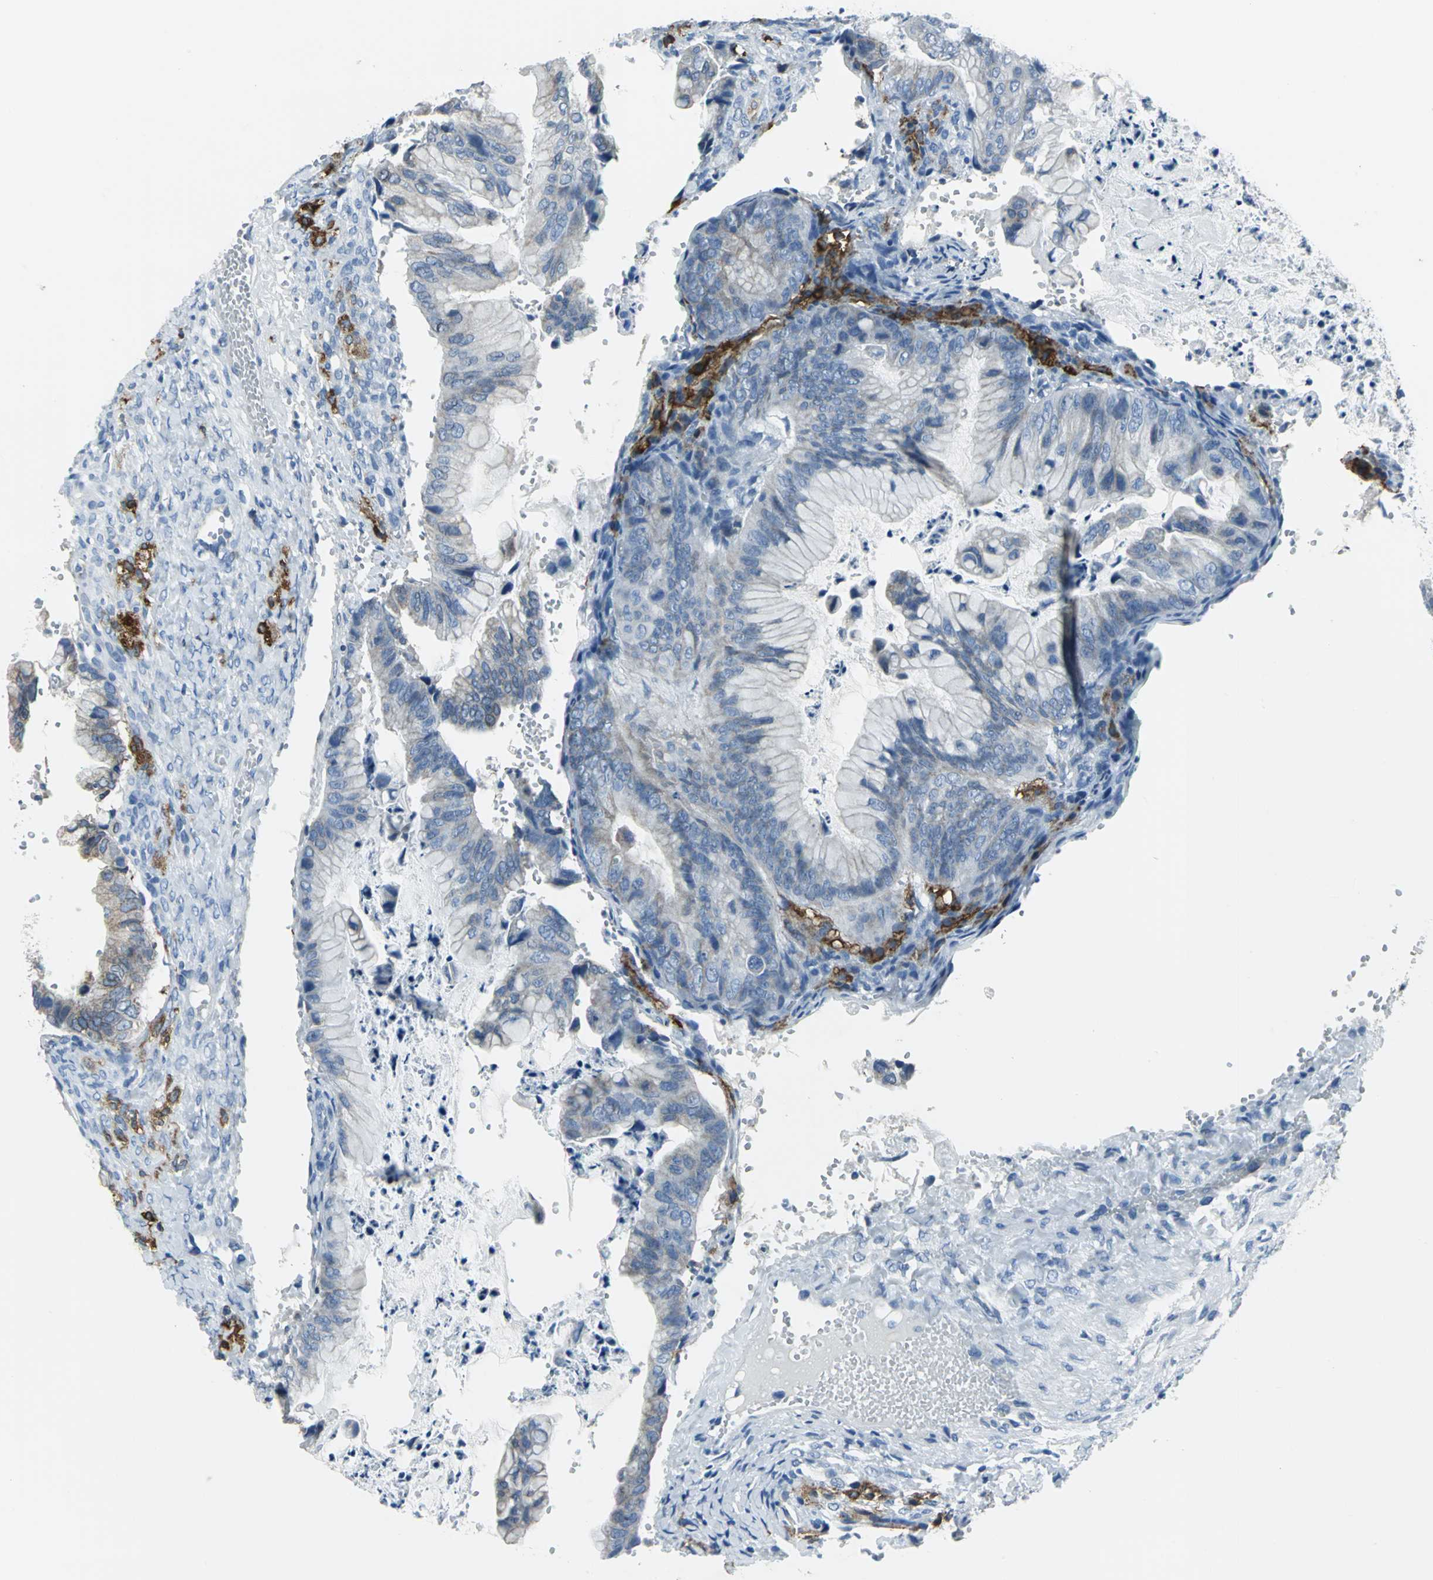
{"staining": {"intensity": "weak", "quantity": "<25%", "location": "cytoplasmic/membranous"}, "tissue": "ovarian cancer", "cell_type": "Tumor cells", "image_type": "cancer", "snomed": [{"axis": "morphology", "description": "Cystadenocarcinoma, mucinous, NOS"}, {"axis": "topography", "description": "Ovary"}], "caption": "This is a photomicrograph of immunohistochemistry (IHC) staining of ovarian mucinous cystadenocarcinoma, which shows no expression in tumor cells.", "gene": "CYB5A", "patient": {"sex": "female", "age": 36}}